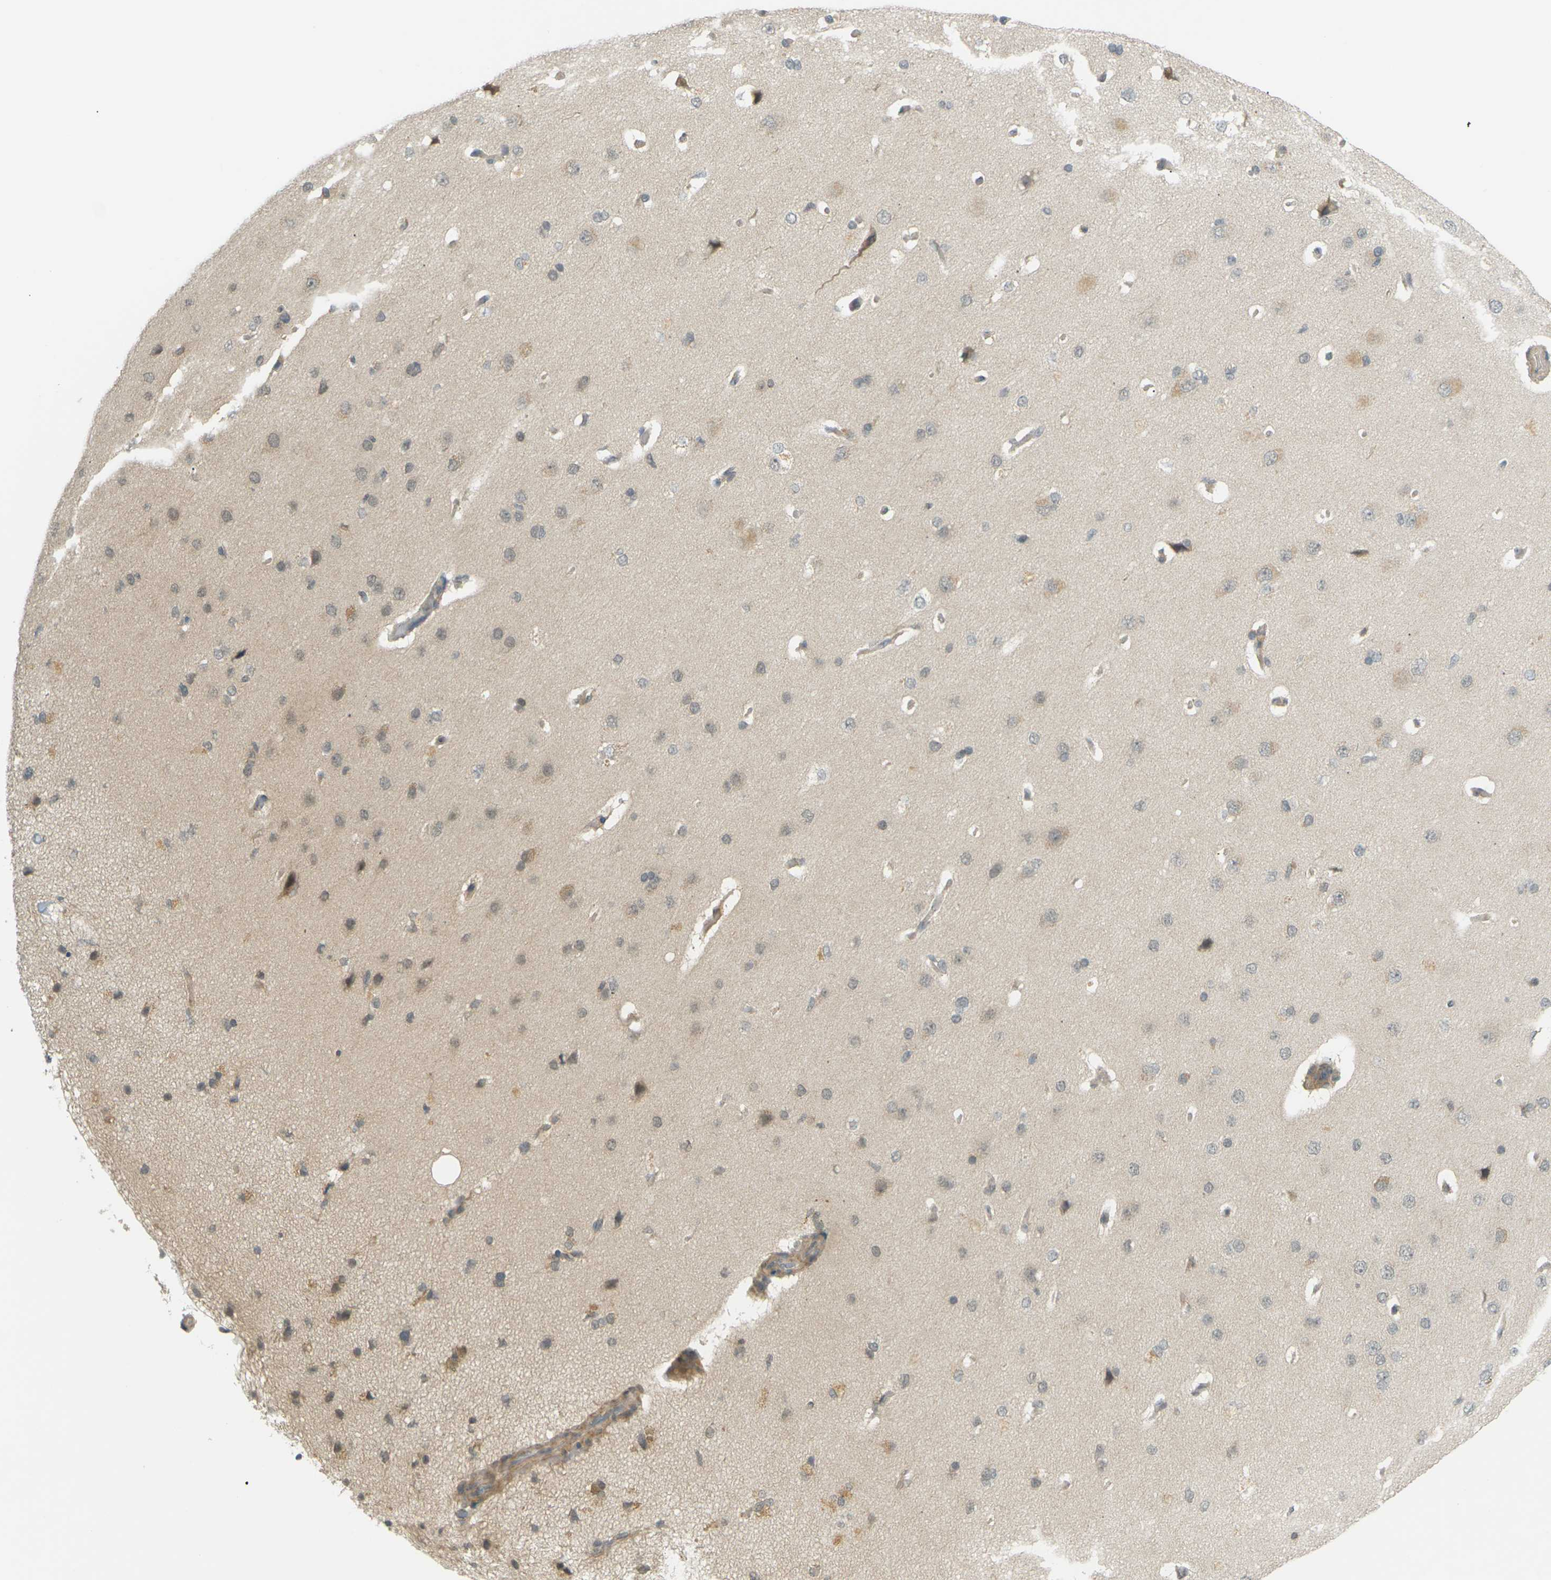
{"staining": {"intensity": "weak", "quantity": "25%-75%", "location": "cytoplasmic/membranous"}, "tissue": "cerebral cortex", "cell_type": "Endothelial cells", "image_type": "normal", "snomed": [{"axis": "morphology", "description": "Normal tissue, NOS"}, {"axis": "topography", "description": "Cerebral cortex"}], "caption": "Endothelial cells exhibit weak cytoplasmic/membranous expression in approximately 25%-75% of cells in unremarkable cerebral cortex.", "gene": "SOCS6", "patient": {"sex": "male", "age": 62}}